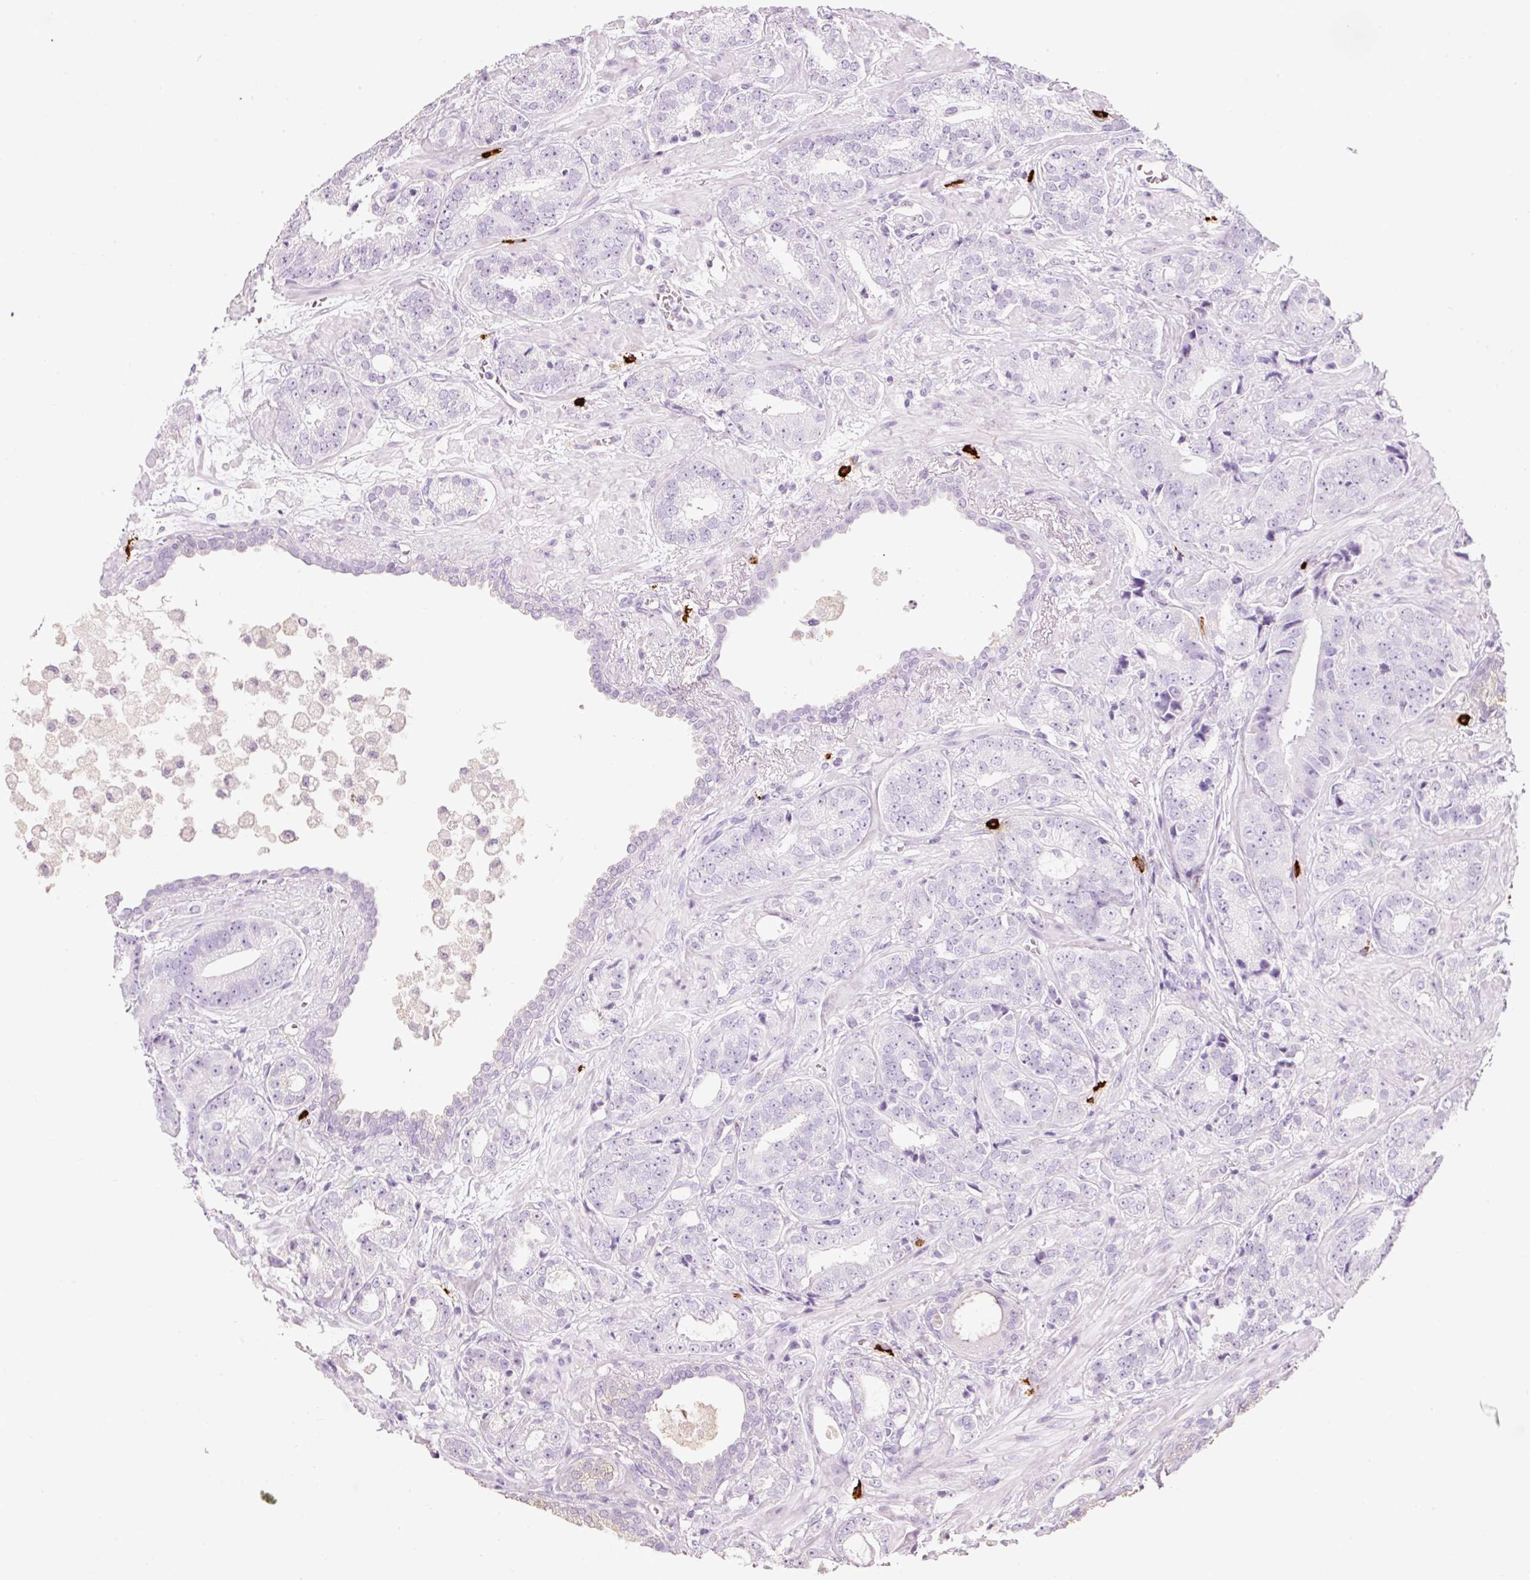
{"staining": {"intensity": "negative", "quantity": "none", "location": "none"}, "tissue": "prostate cancer", "cell_type": "Tumor cells", "image_type": "cancer", "snomed": [{"axis": "morphology", "description": "Adenocarcinoma, High grade"}, {"axis": "topography", "description": "Prostate"}], "caption": "This image is of high-grade adenocarcinoma (prostate) stained with immunohistochemistry to label a protein in brown with the nuclei are counter-stained blue. There is no expression in tumor cells.", "gene": "CMA1", "patient": {"sex": "male", "age": 71}}